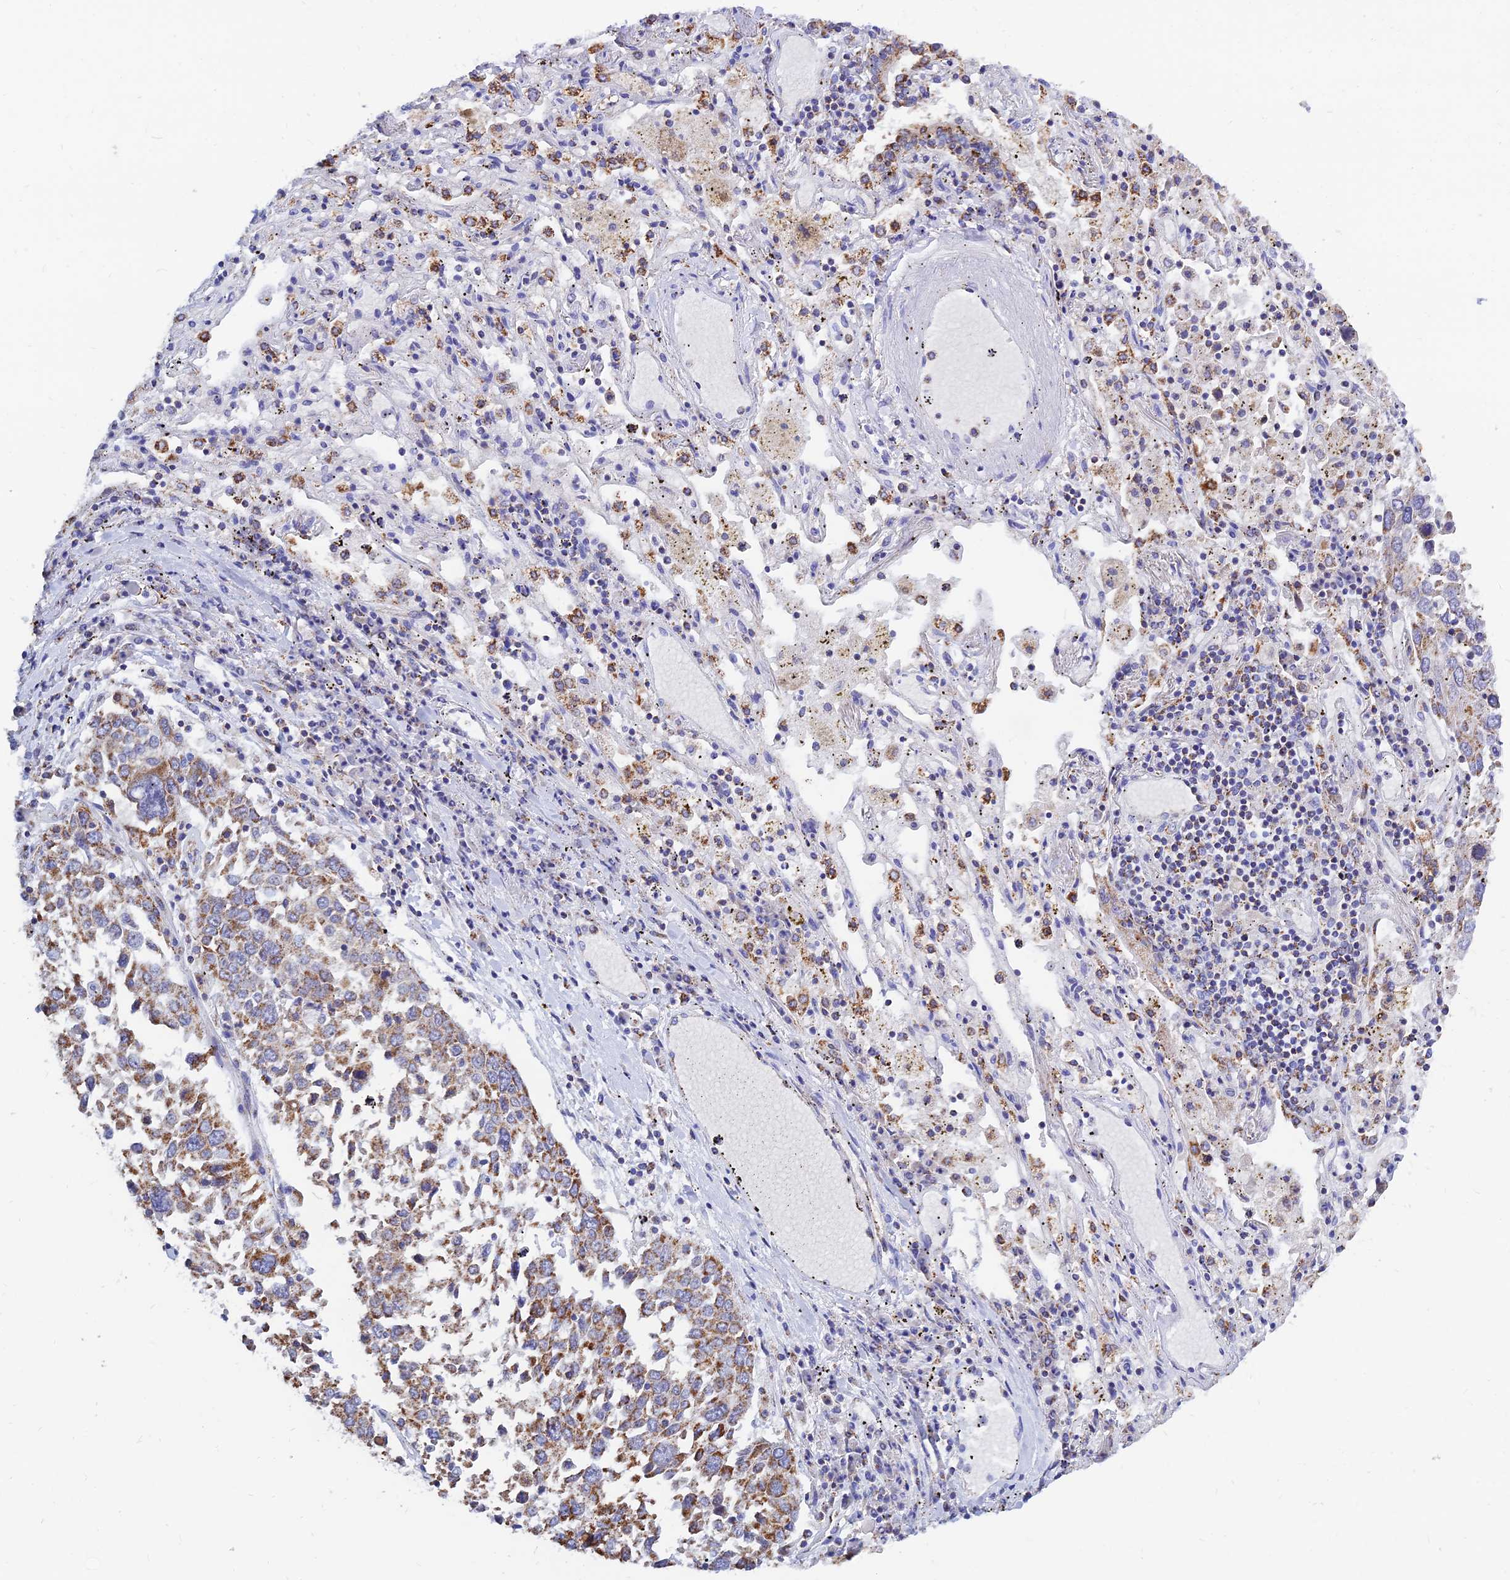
{"staining": {"intensity": "moderate", "quantity": ">75%", "location": "cytoplasmic/membranous"}, "tissue": "lung cancer", "cell_type": "Tumor cells", "image_type": "cancer", "snomed": [{"axis": "morphology", "description": "Squamous cell carcinoma, NOS"}, {"axis": "topography", "description": "Lung"}], "caption": "A micrograph showing moderate cytoplasmic/membranous staining in approximately >75% of tumor cells in squamous cell carcinoma (lung), as visualized by brown immunohistochemical staining.", "gene": "MGST1", "patient": {"sex": "male", "age": 65}}